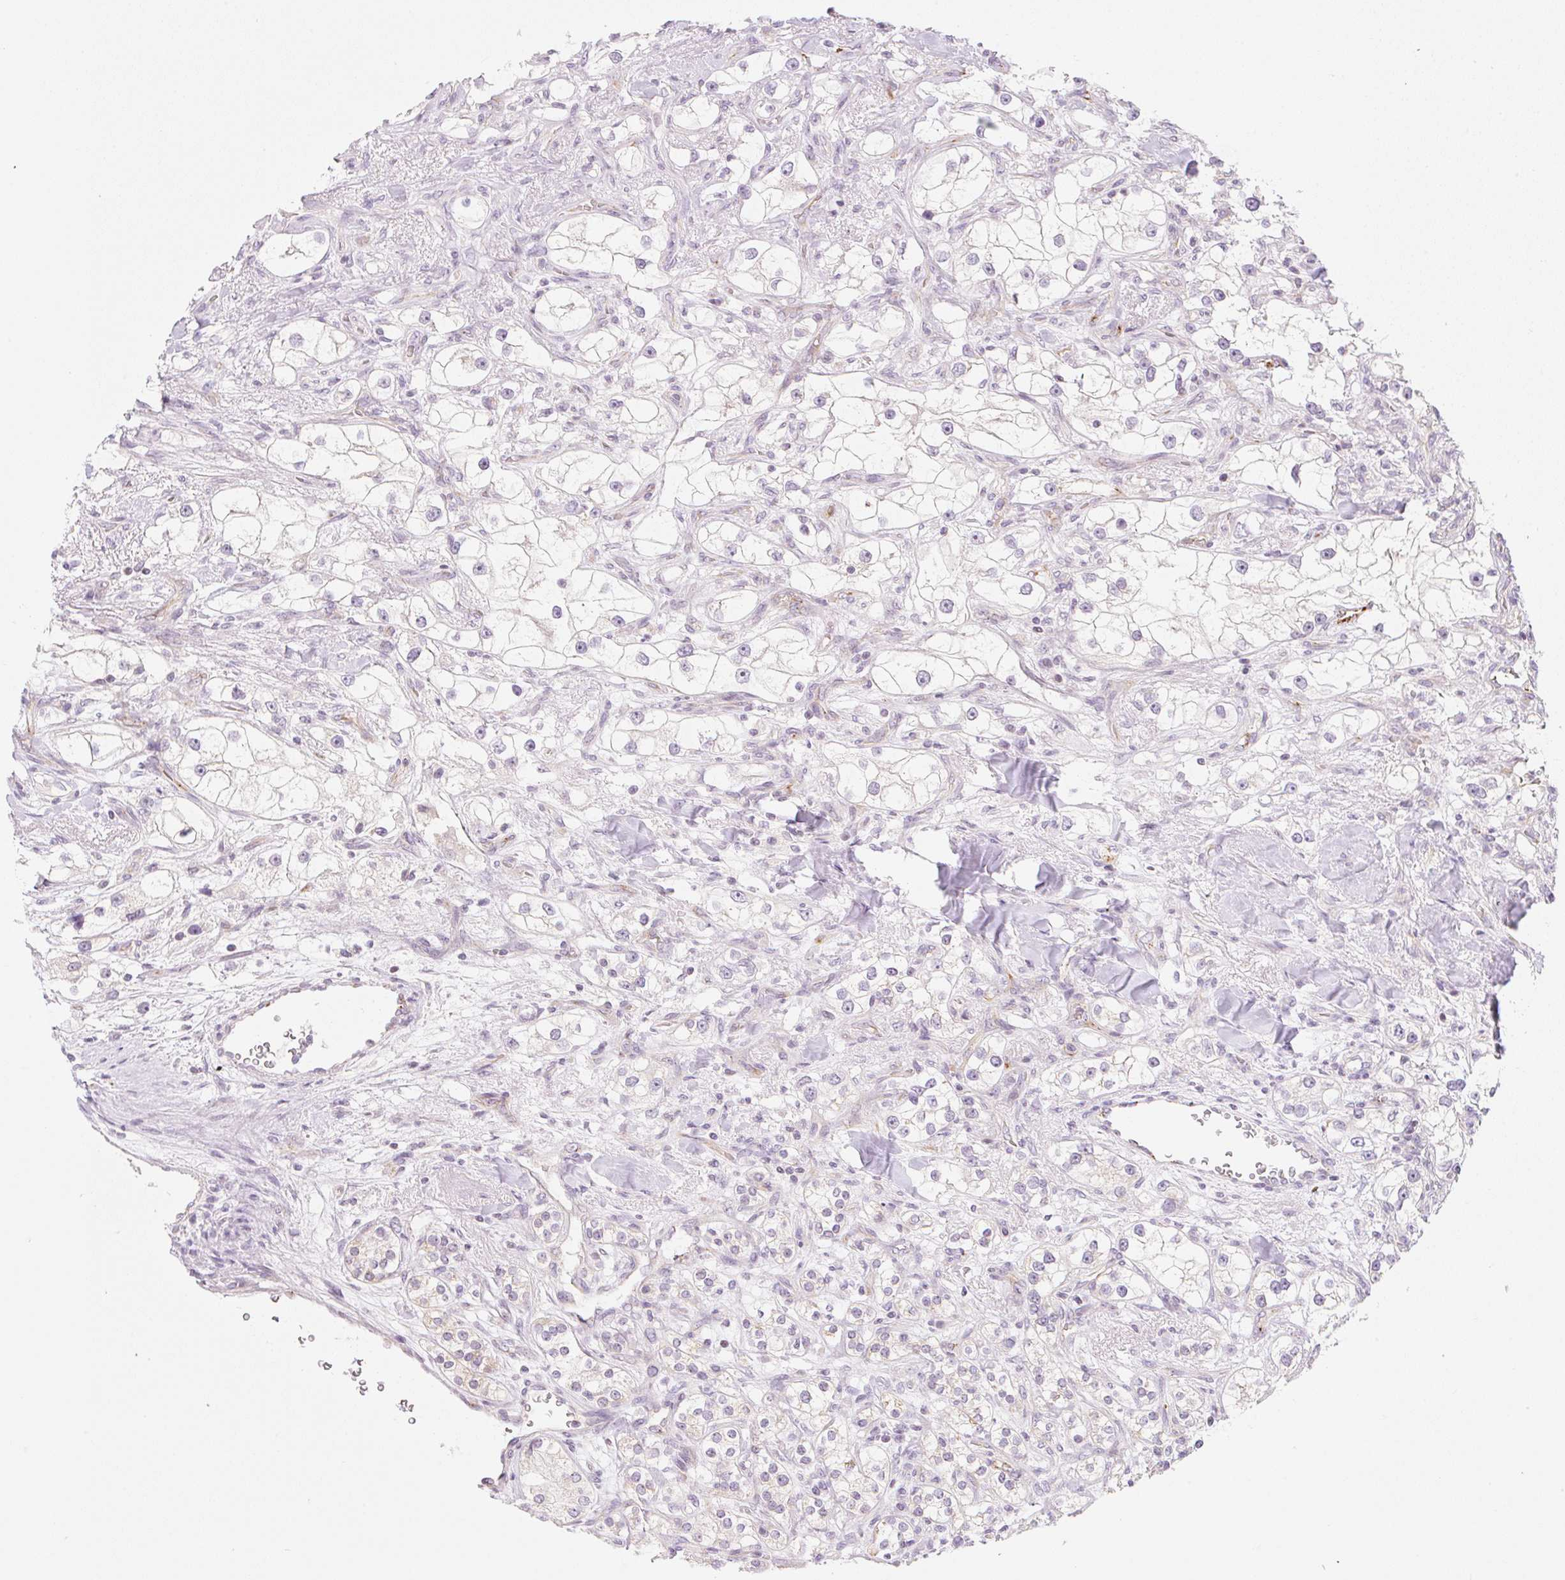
{"staining": {"intensity": "weak", "quantity": "<25%", "location": "cytoplasmic/membranous"}, "tissue": "renal cancer", "cell_type": "Tumor cells", "image_type": "cancer", "snomed": [{"axis": "morphology", "description": "Adenocarcinoma, NOS"}, {"axis": "topography", "description": "Kidney"}], "caption": "An immunohistochemistry (IHC) histopathology image of renal cancer (adenocarcinoma) is shown. There is no staining in tumor cells of renal cancer (adenocarcinoma).", "gene": "CASKIN1", "patient": {"sex": "male", "age": 77}}